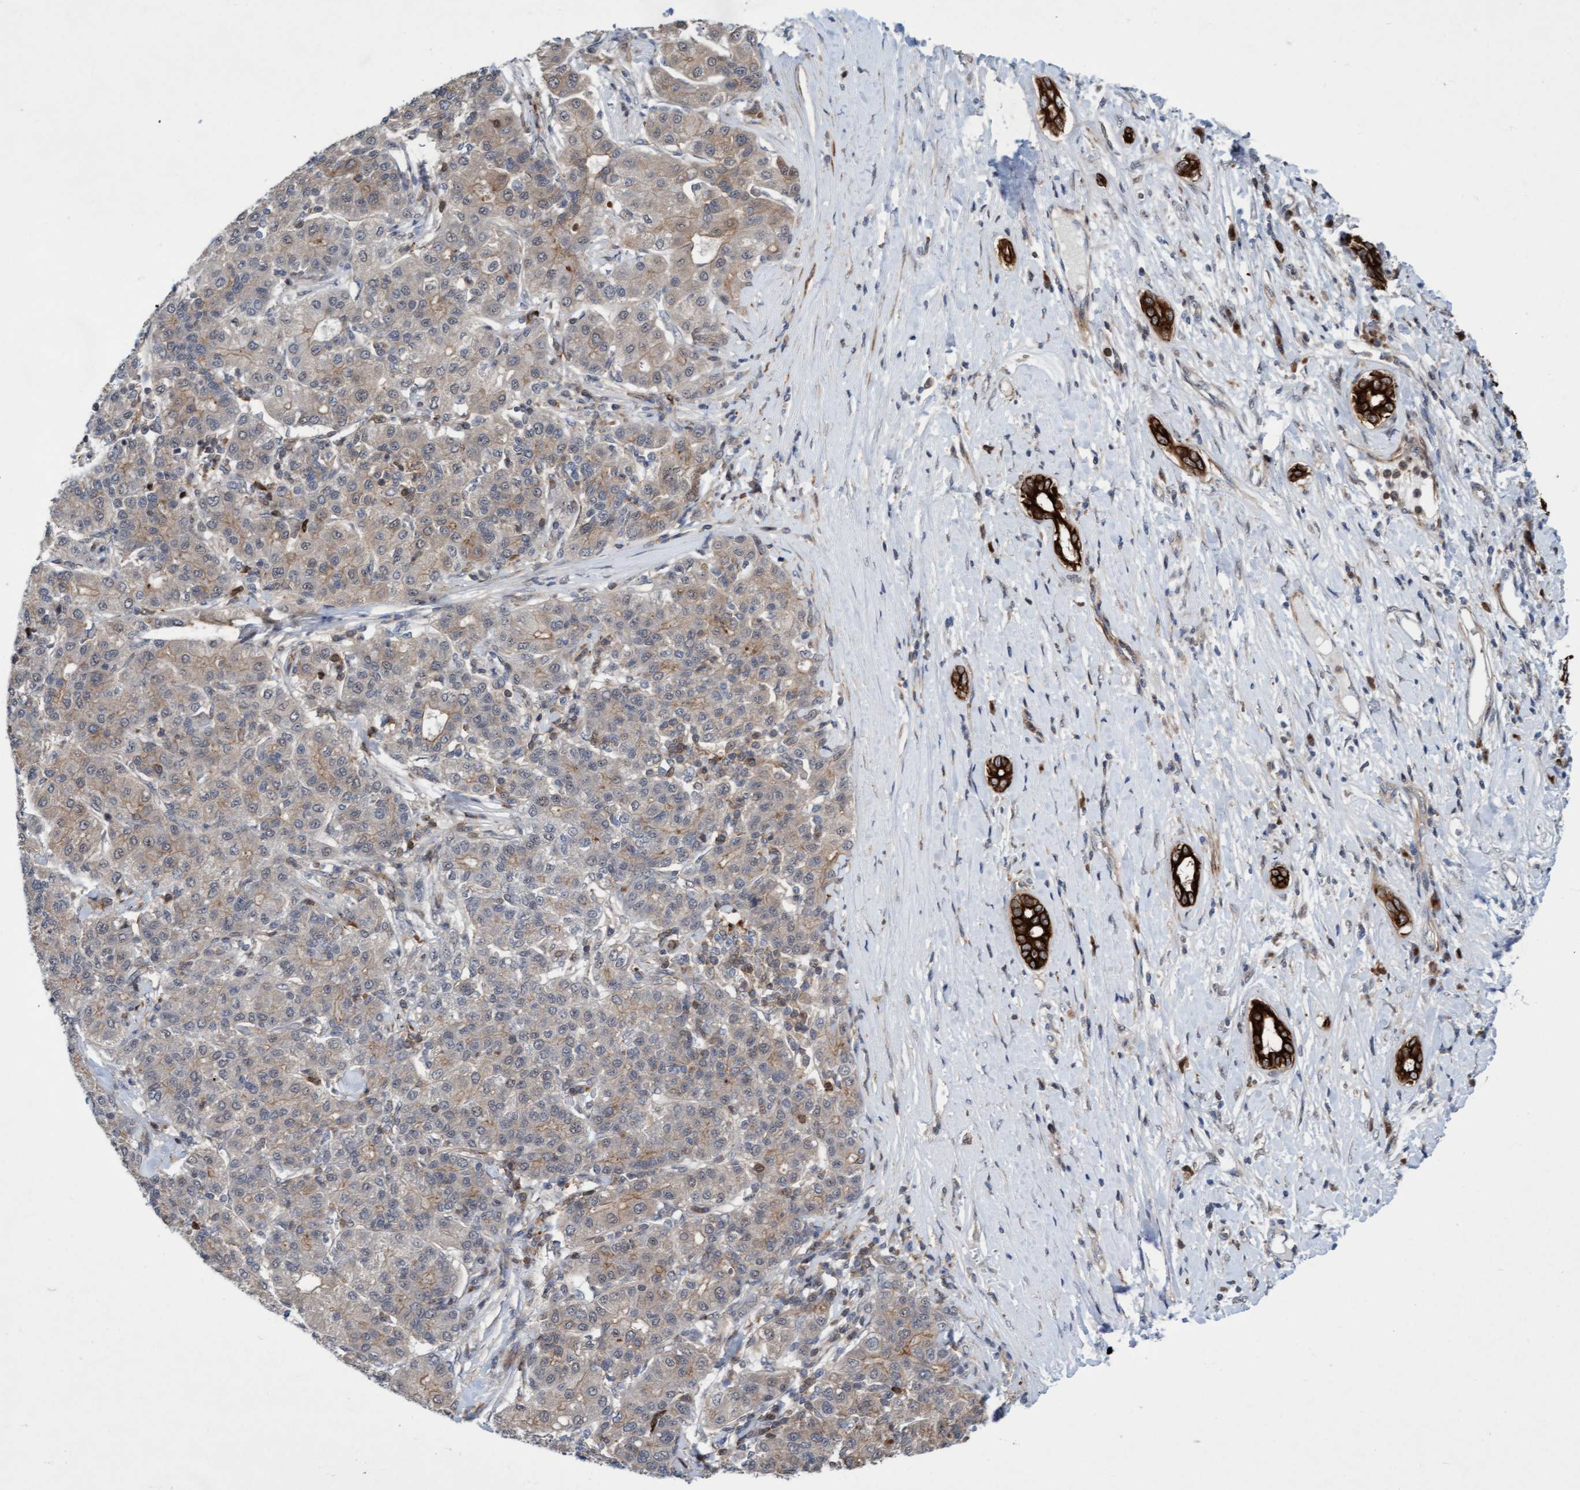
{"staining": {"intensity": "weak", "quantity": "25%-75%", "location": "cytoplasmic/membranous"}, "tissue": "liver cancer", "cell_type": "Tumor cells", "image_type": "cancer", "snomed": [{"axis": "morphology", "description": "Carcinoma, Hepatocellular, NOS"}, {"axis": "topography", "description": "Liver"}], "caption": "Immunohistochemistry (DAB) staining of liver hepatocellular carcinoma displays weak cytoplasmic/membranous protein staining in approximately 25%-75% of tumor cells.", "gene": "RAP1GAP2", "patient": {"sex": "male", "age": 65}}